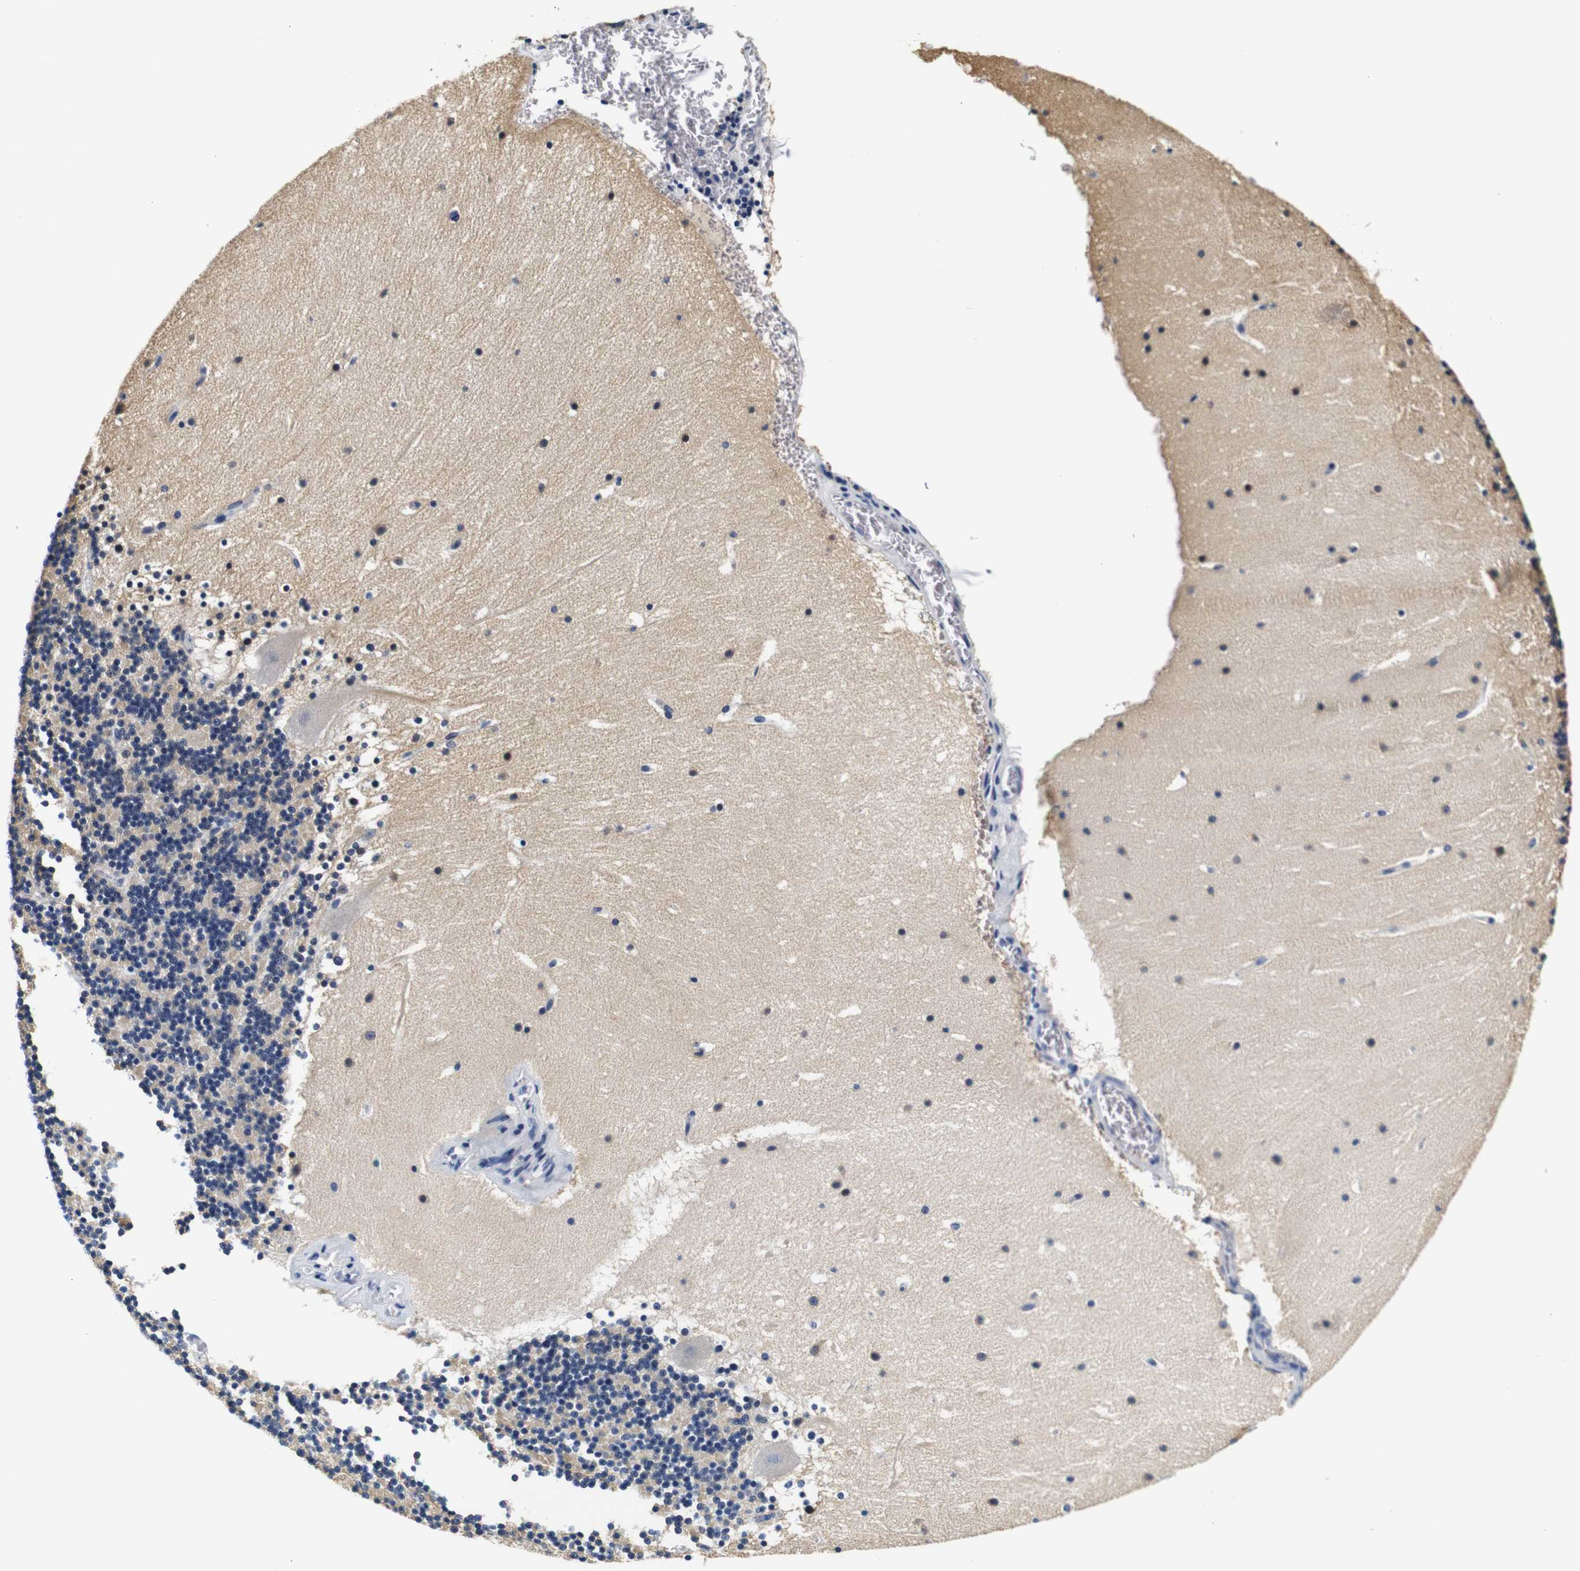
{"staining": {"intensity": "negative", "quantity": "none", "location": "none"}, "tissue": "cerebellum", "cell_type": "Cells in granular layer", "image_type": "normal", "snomed": [{"axis": "morphology", "description": "Normal tissue, NOS"}, {"axis": "topography", "description": "Cerebellum"}], "caption": "This is an IHC micrograph of unremarkable human cerebellum. There is no staining in cells in granular layer.", "gene": "GP1BA", "patient": {"sex": "male", "age": 45}}